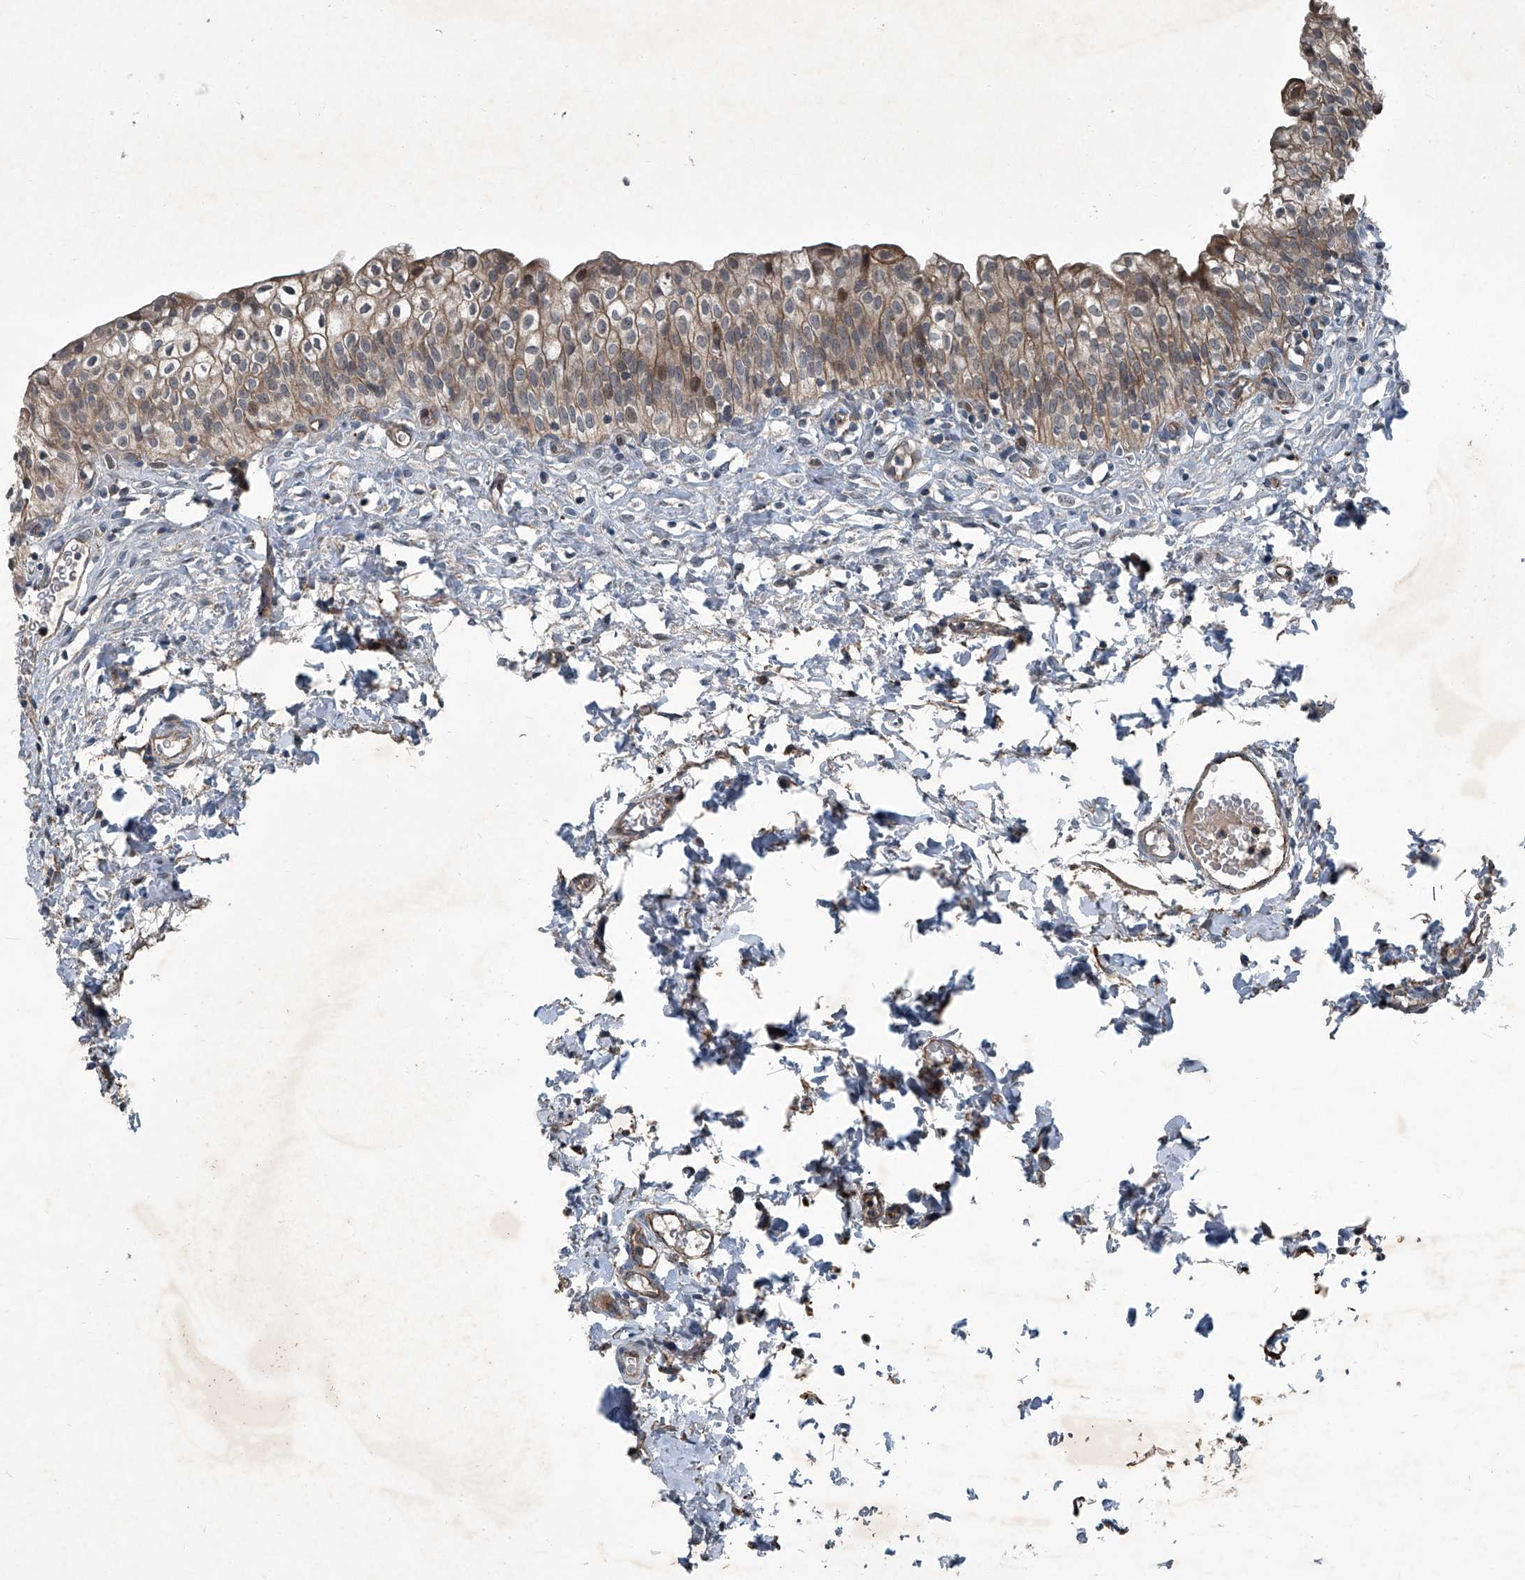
{"staining": {"intensity": "moderate", "quantity": ">75%", "location": "cytoplasmic/membranous,nuclear"}, "tissue": "urinary bladder", "cell_type": "Urothelial cells", "image_type": "normal", "snomed": [{"axis": "morphology", "description": "Normal tissue, NOS"}, {"axis": "topography", "description": "Urinary bladder"}], "caption": "The micrograph exhibits immunohistochemical staining of unremarkable urinary bladder. There is moderate cytoplasmic/membranous,nuclear positivity is present in approximately >75% of urothelial cells.", "gene": "SENP2", "patient": {"sex": "male", "age": 55}}